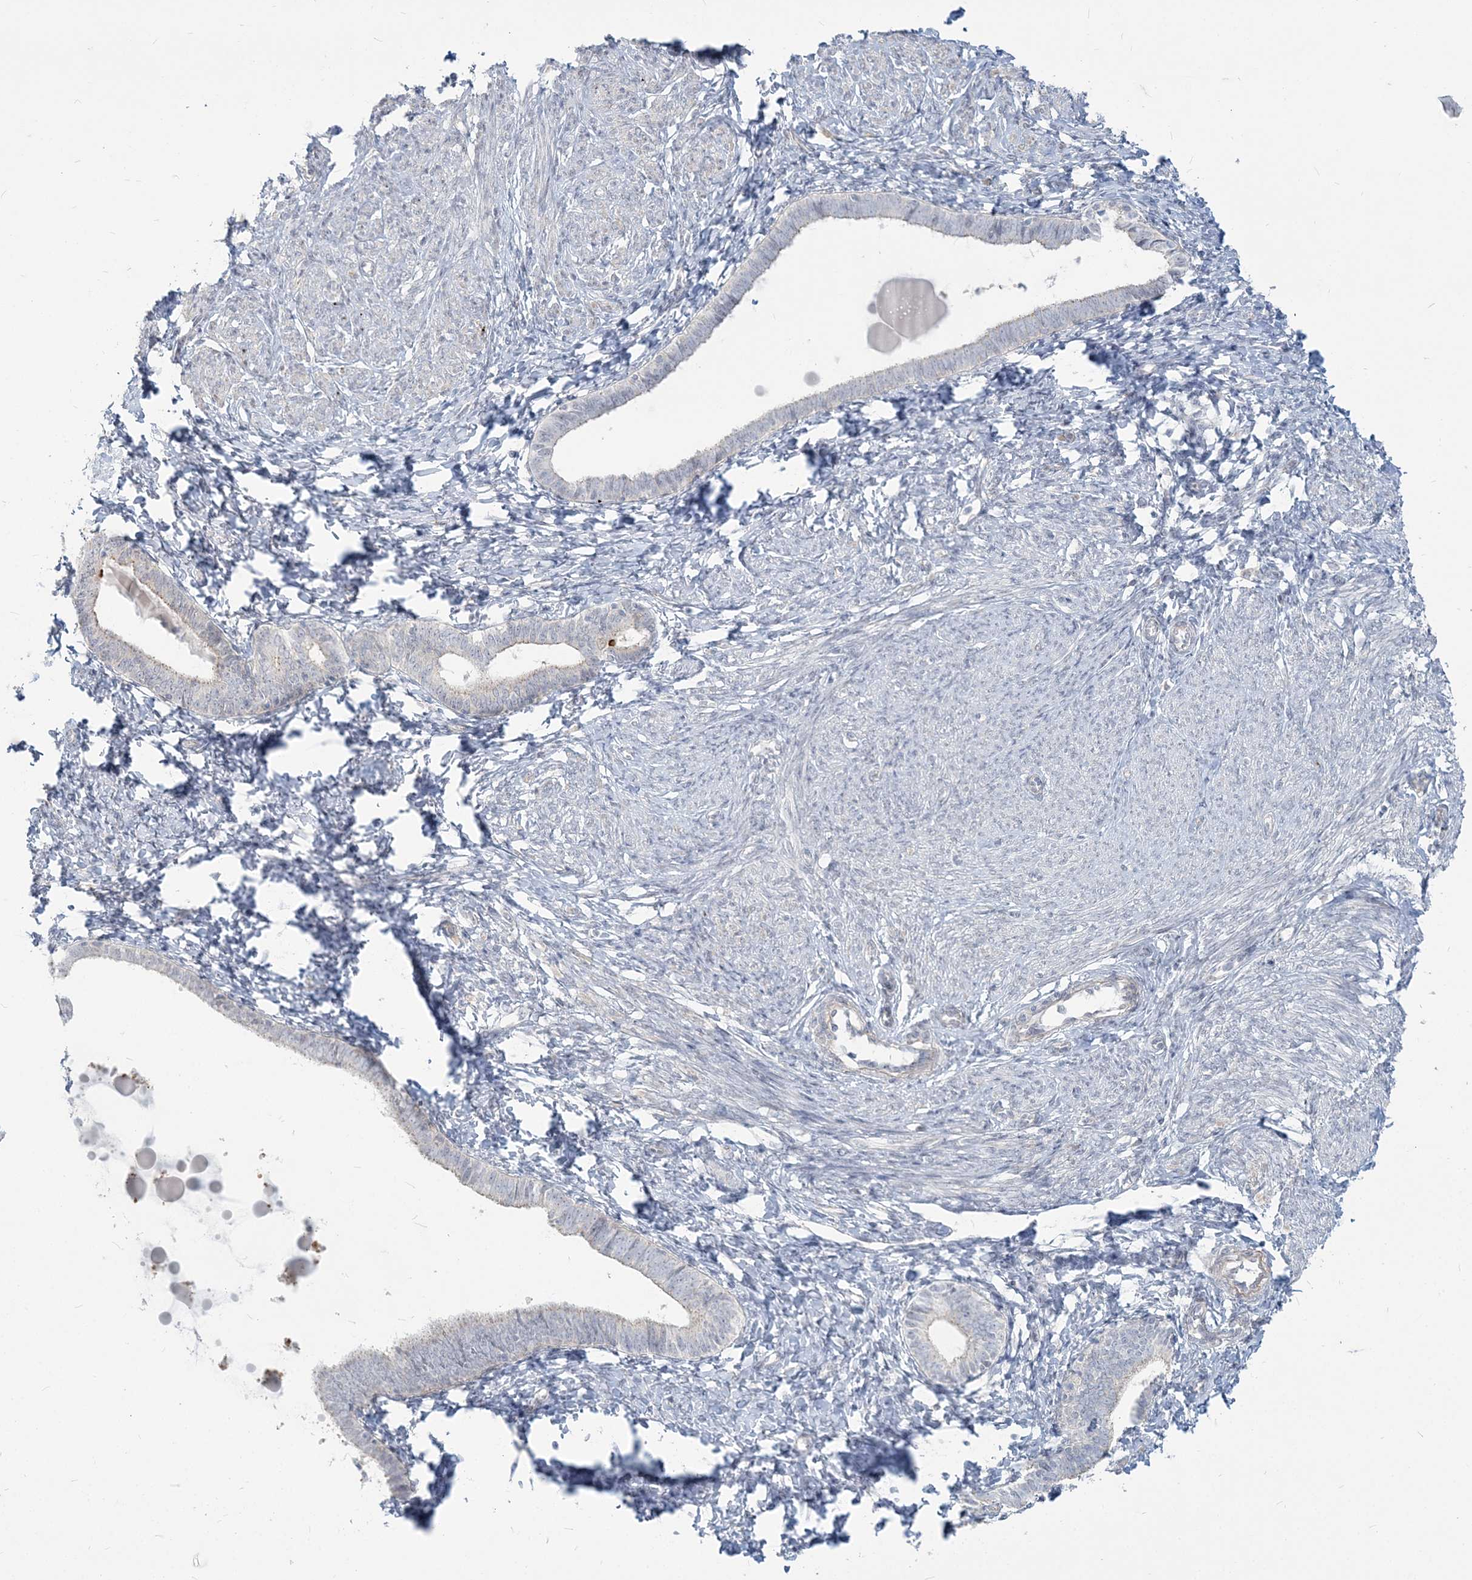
{"staining": {"intensity": "negative", "quantity": "none", "location": "none"}, "tissue": "endometrium", "cell_type": "Cells in endometrial stroma", "image_type": "normal", "snomed": [{"axis": "morphology", "description": "Normal tissue, NOS"}, {"axis": "topography", "description": "Endometrium"}], "caption": "Histopathology image shows no significant protein positivity in cells in endometrial stroma of normal endometrium.", "gene": "SDAD1", "patient": {"sex": "female", "age": 72}}